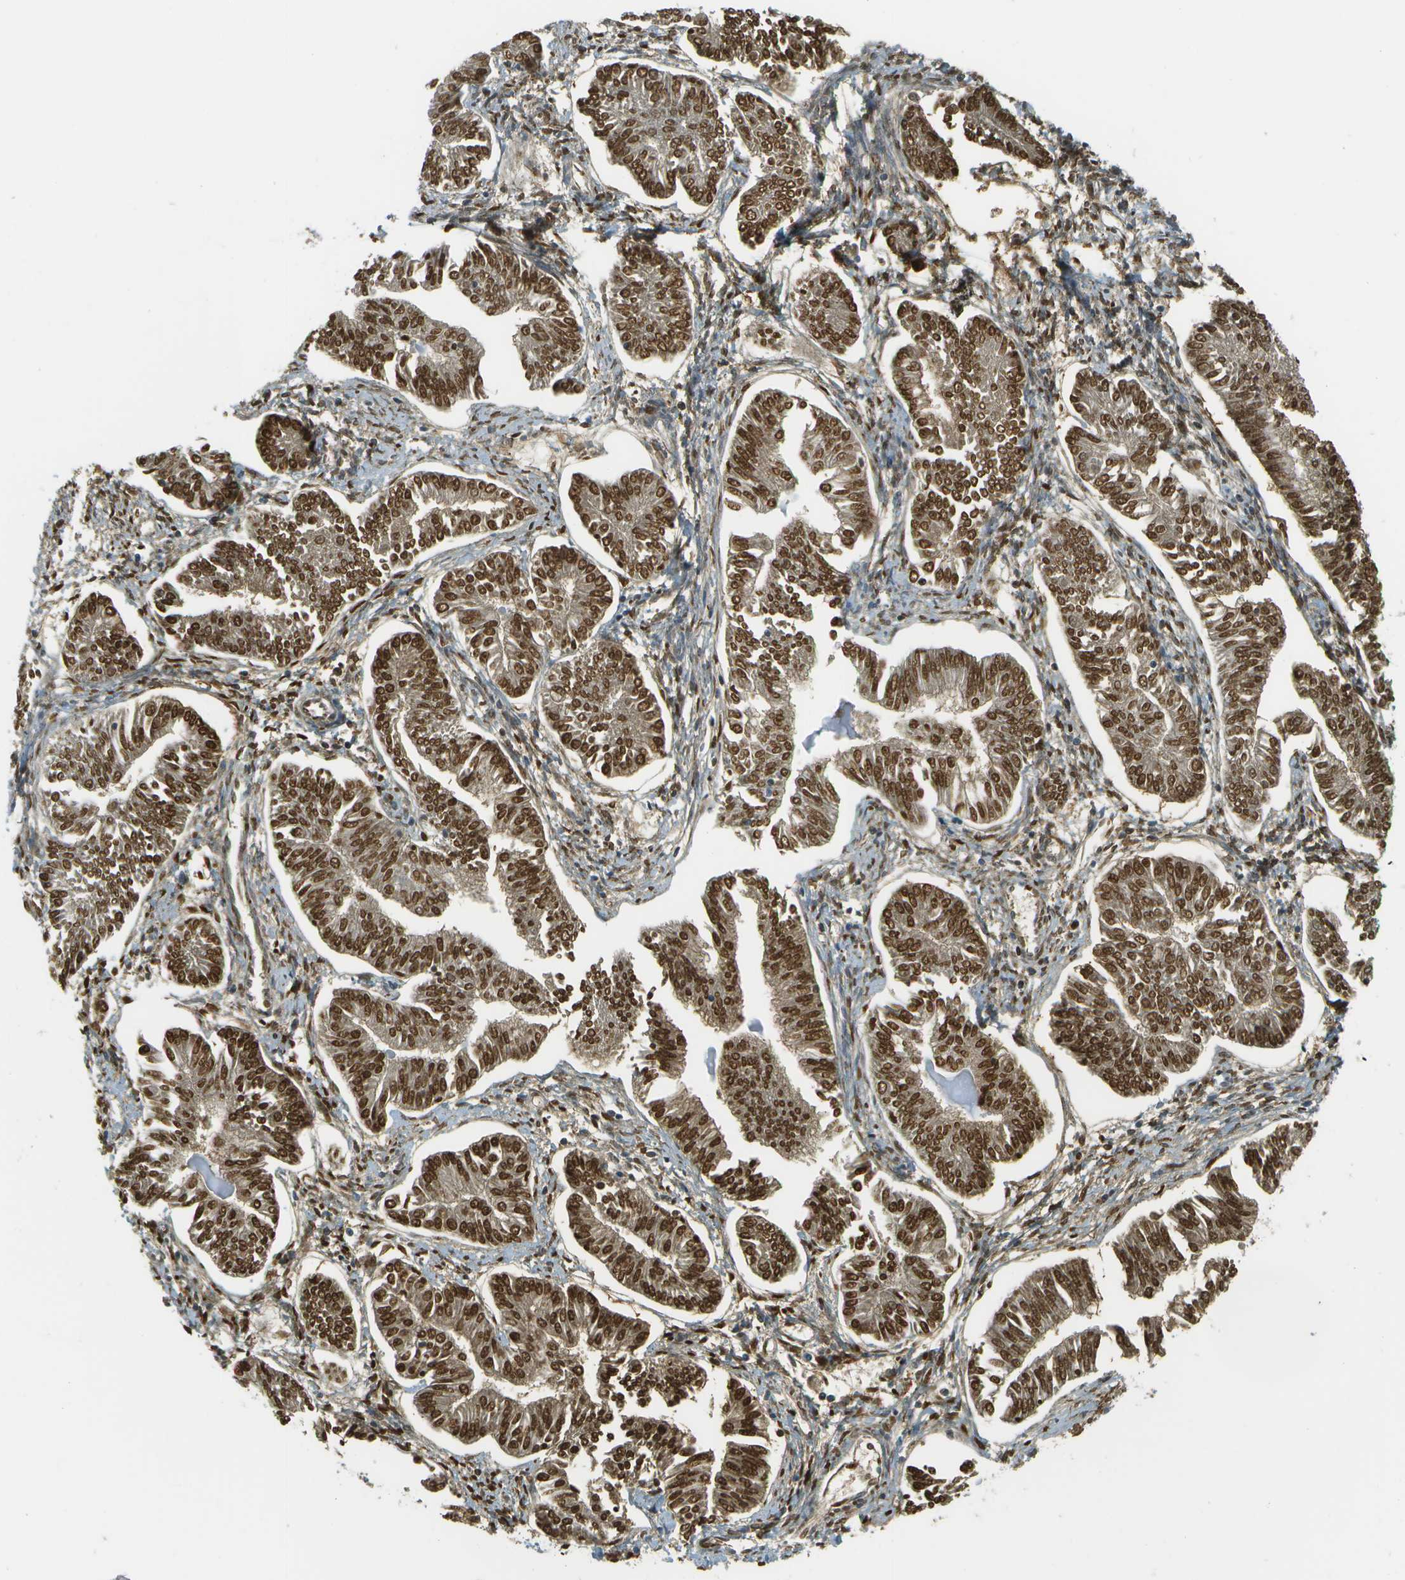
{"staining": {"intensity": "strong", "quantity": ">75%", "location": "cytoplasmic/membranous,nuclear"}, "tissue": "endometrial cancer", "cell_type": "Tumor cells", "image_type": "cancer", "snomed": [{"axis": "morphology", "description": "Adenocarcinoma, NOS"}, {"axis": "topography", "description": "Endometrium"}], "caption": "The image demonstrates immunohistochemical staining of endometrial adenocarcinoma. There is strong cytoplasmic/membranous and nuclear expression is identified in about >75% of tumor cells. The protein is shown in brown color, while the nuclei are stained blue.", "gene": "DCN", "patient": {"sex": "female", "age": 53}}